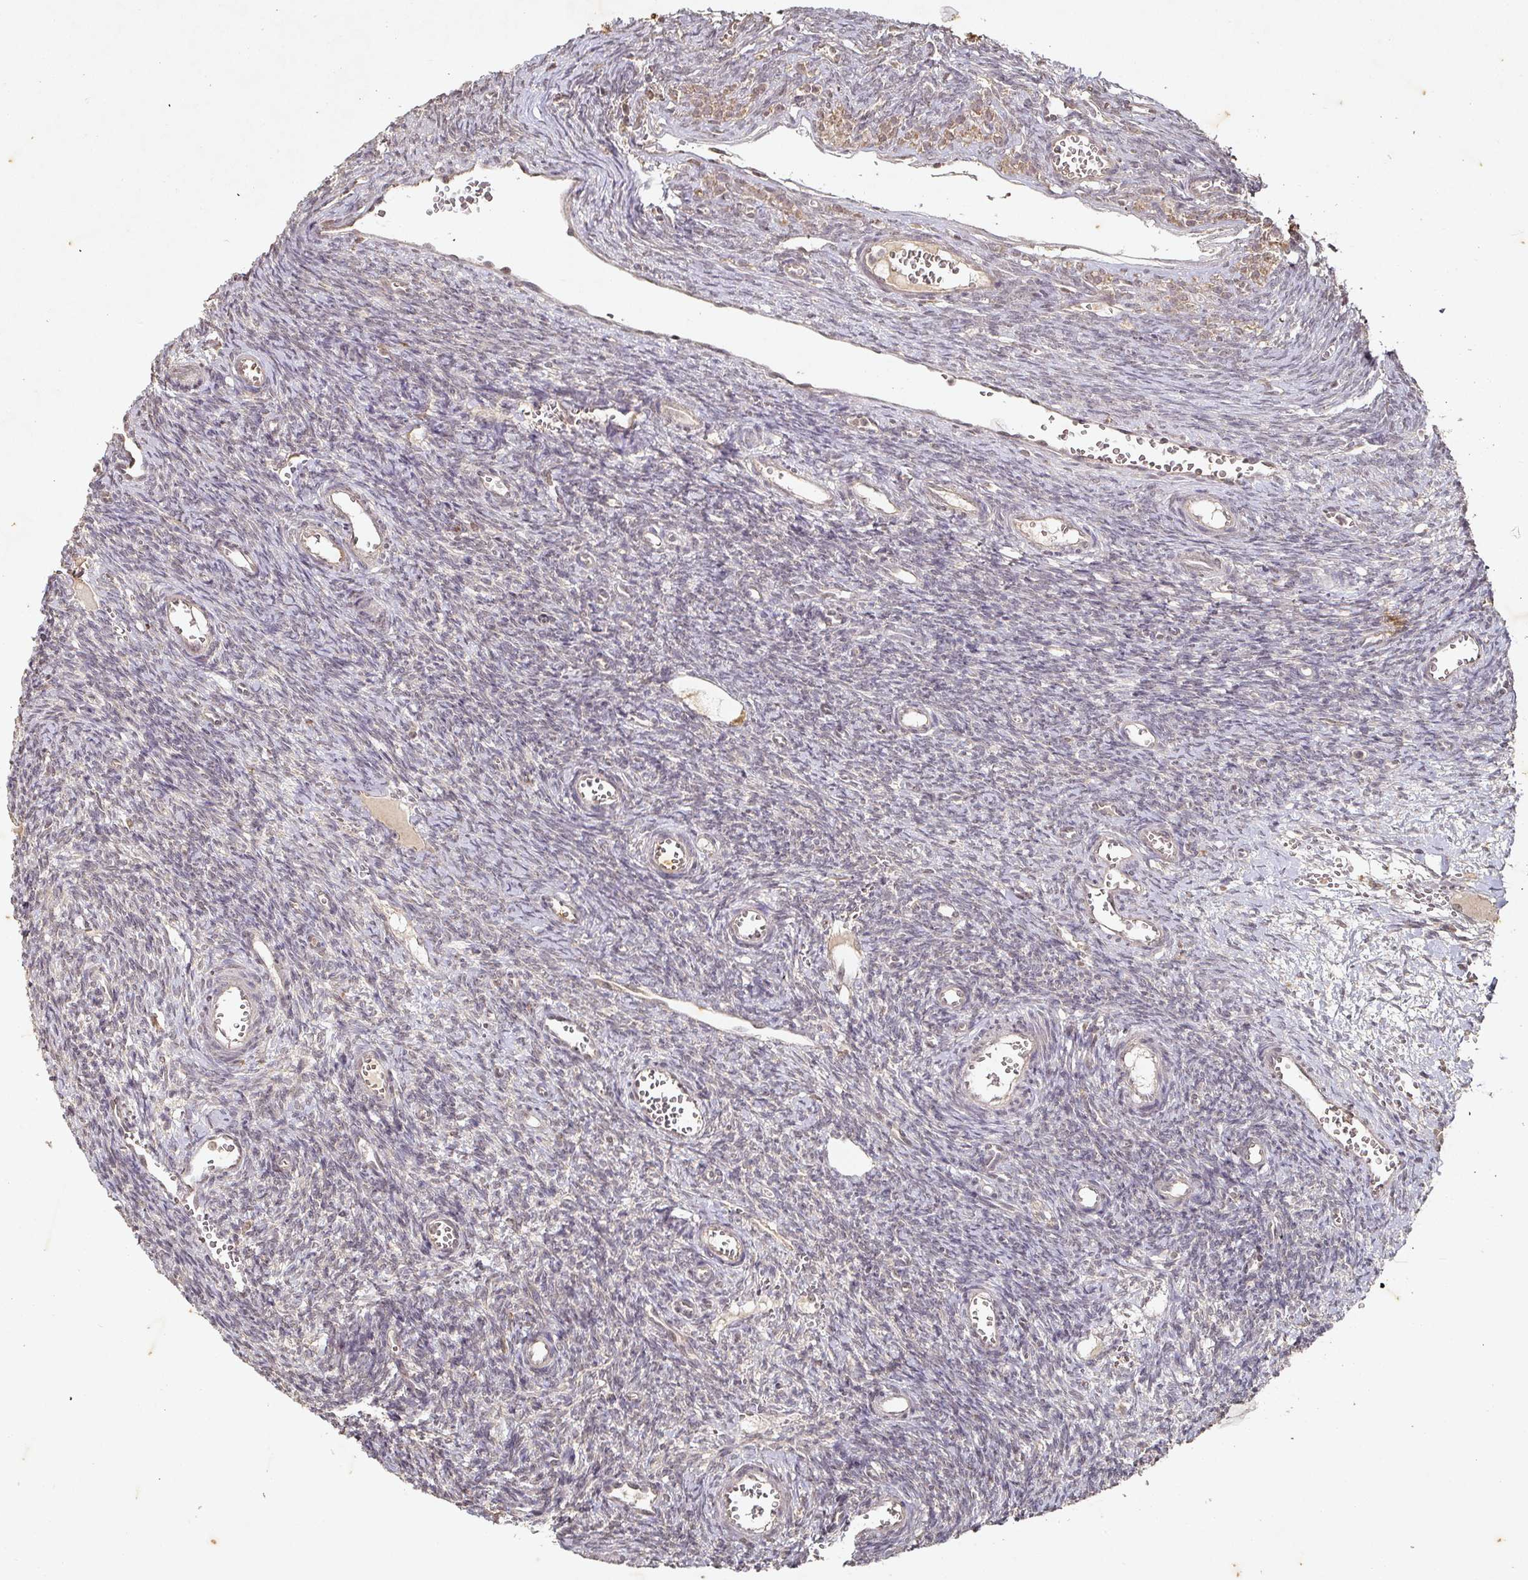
{"staining": {"intensity": "weak", "quantity": "<25%", "location": "cytoplasmic/membranous"}, "tissue": "ovary", "cell_type": "Ovarian stroma cells", "image_type": "normal", "snomed": [{"axis": "morphology", "description": "Normal tissue, NOS"}, {"axis": "topography", "description": "Ovary"}], "caption": "IHC image of benign ovary: ovary stained with DAB (3,3'-diaminobenzidine) demonstrates no significant protein staining in ovarian stroma cells. The staining was performed using DAB to visualize the protein expression in brown, while the nuclei were stained in blue with hematoxylin (Magnification: 20x).", "gene": "CAPN5", "patient": {"sex": "female", "age": 39}}